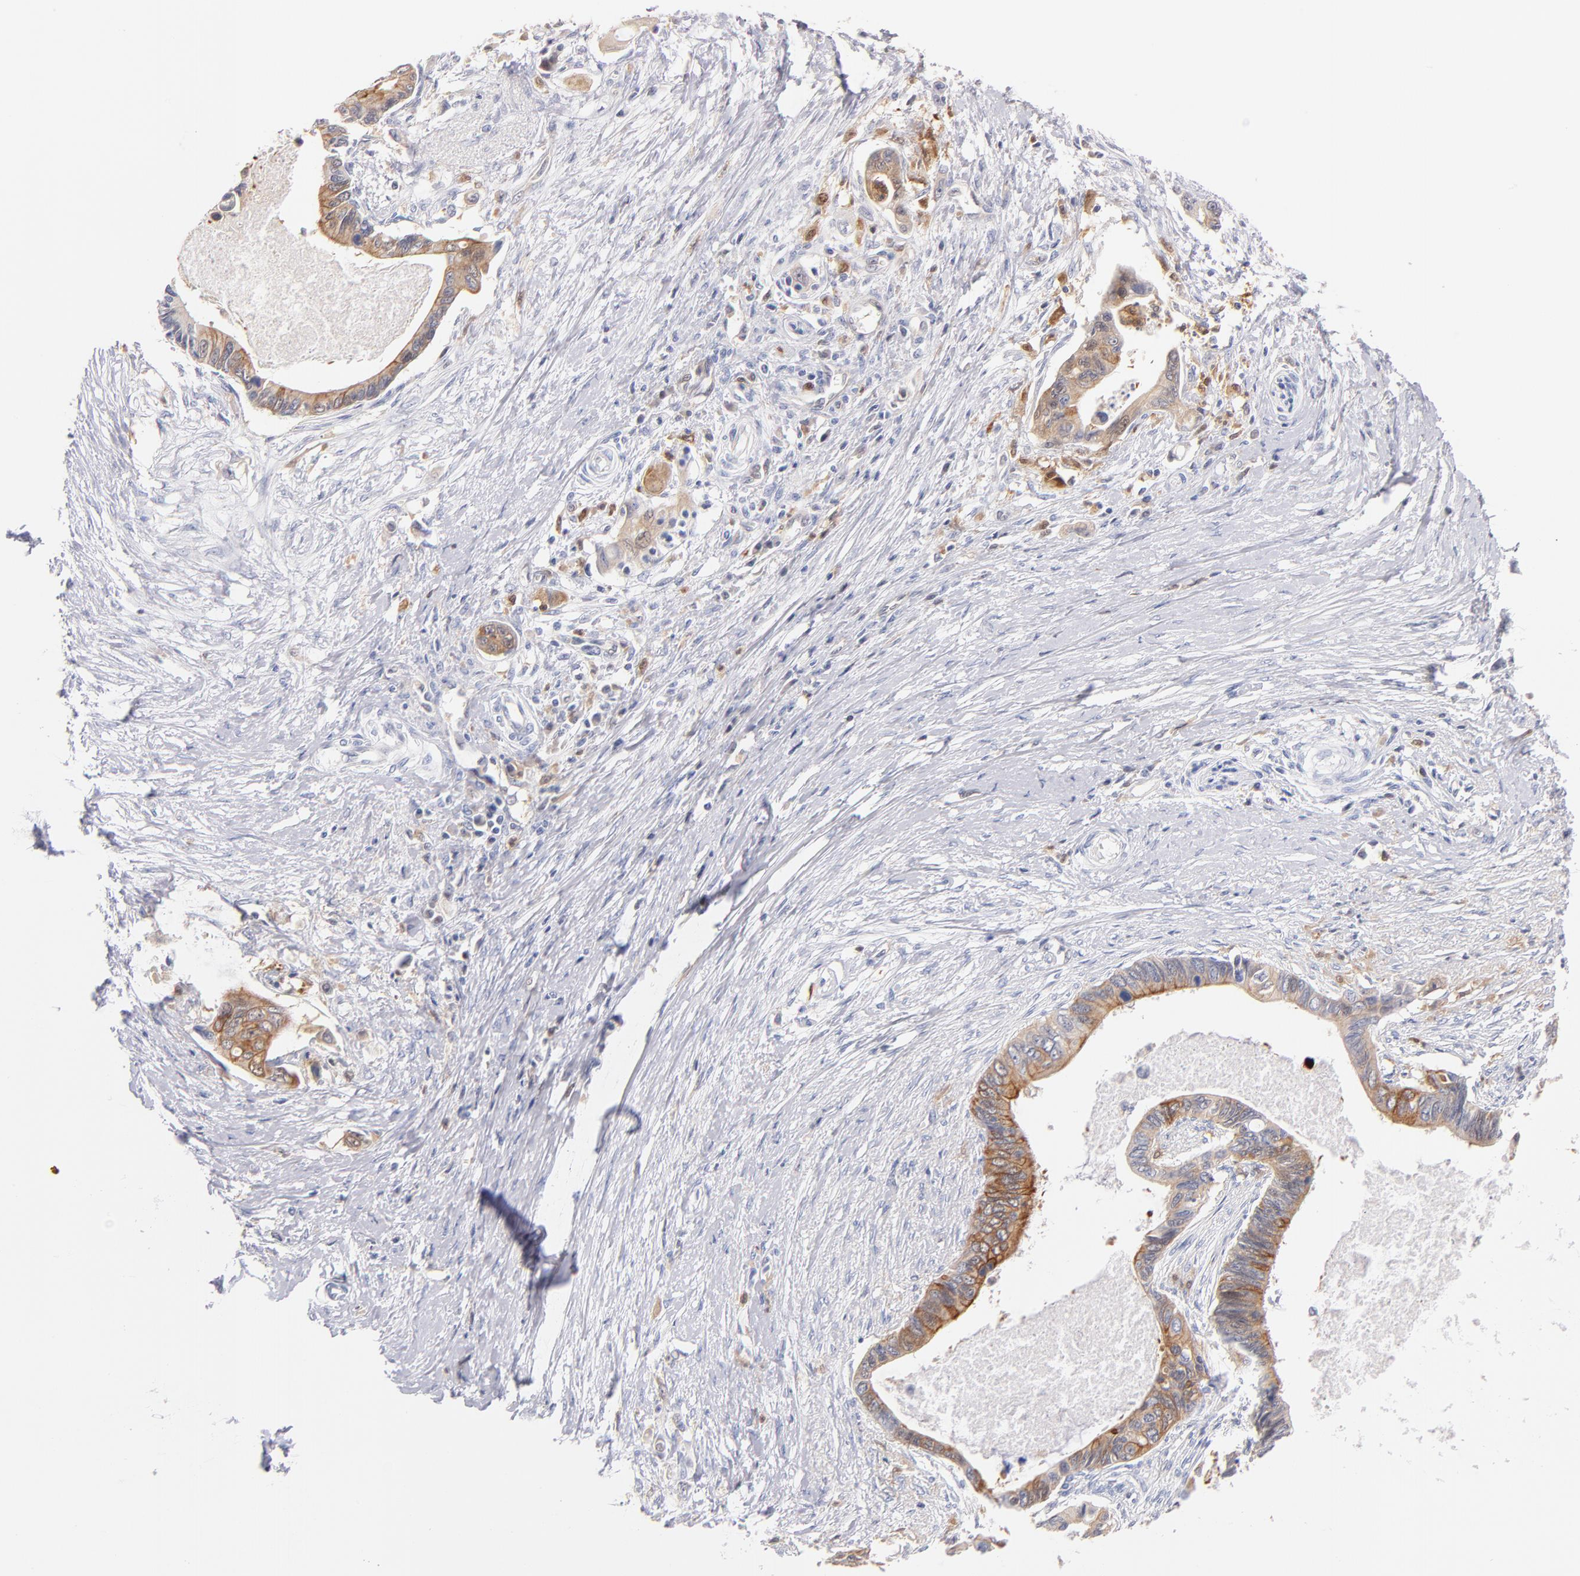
{"staining": {"intensity": "moderate", "quantity": "25%-75%", "location": "cytoplasmic/membranous"}, "tissue": "pancreatic cancer", "cell_type": "Tumor cells", "image_type": "cancer", "snomed": [{"axis": "morphology", "description": "Adenocarcinoma, NOS"}, {"axis": "topography", "description": "Pancreas"}], "caption": "Protein staining demonstrates moderate cytoplasmic/membranous positivity in about 25%-75% of tumor cells in pancreatic adenocarcinoma.", "gene": "BID", "patient": {"sex": "female", "age": 70}}